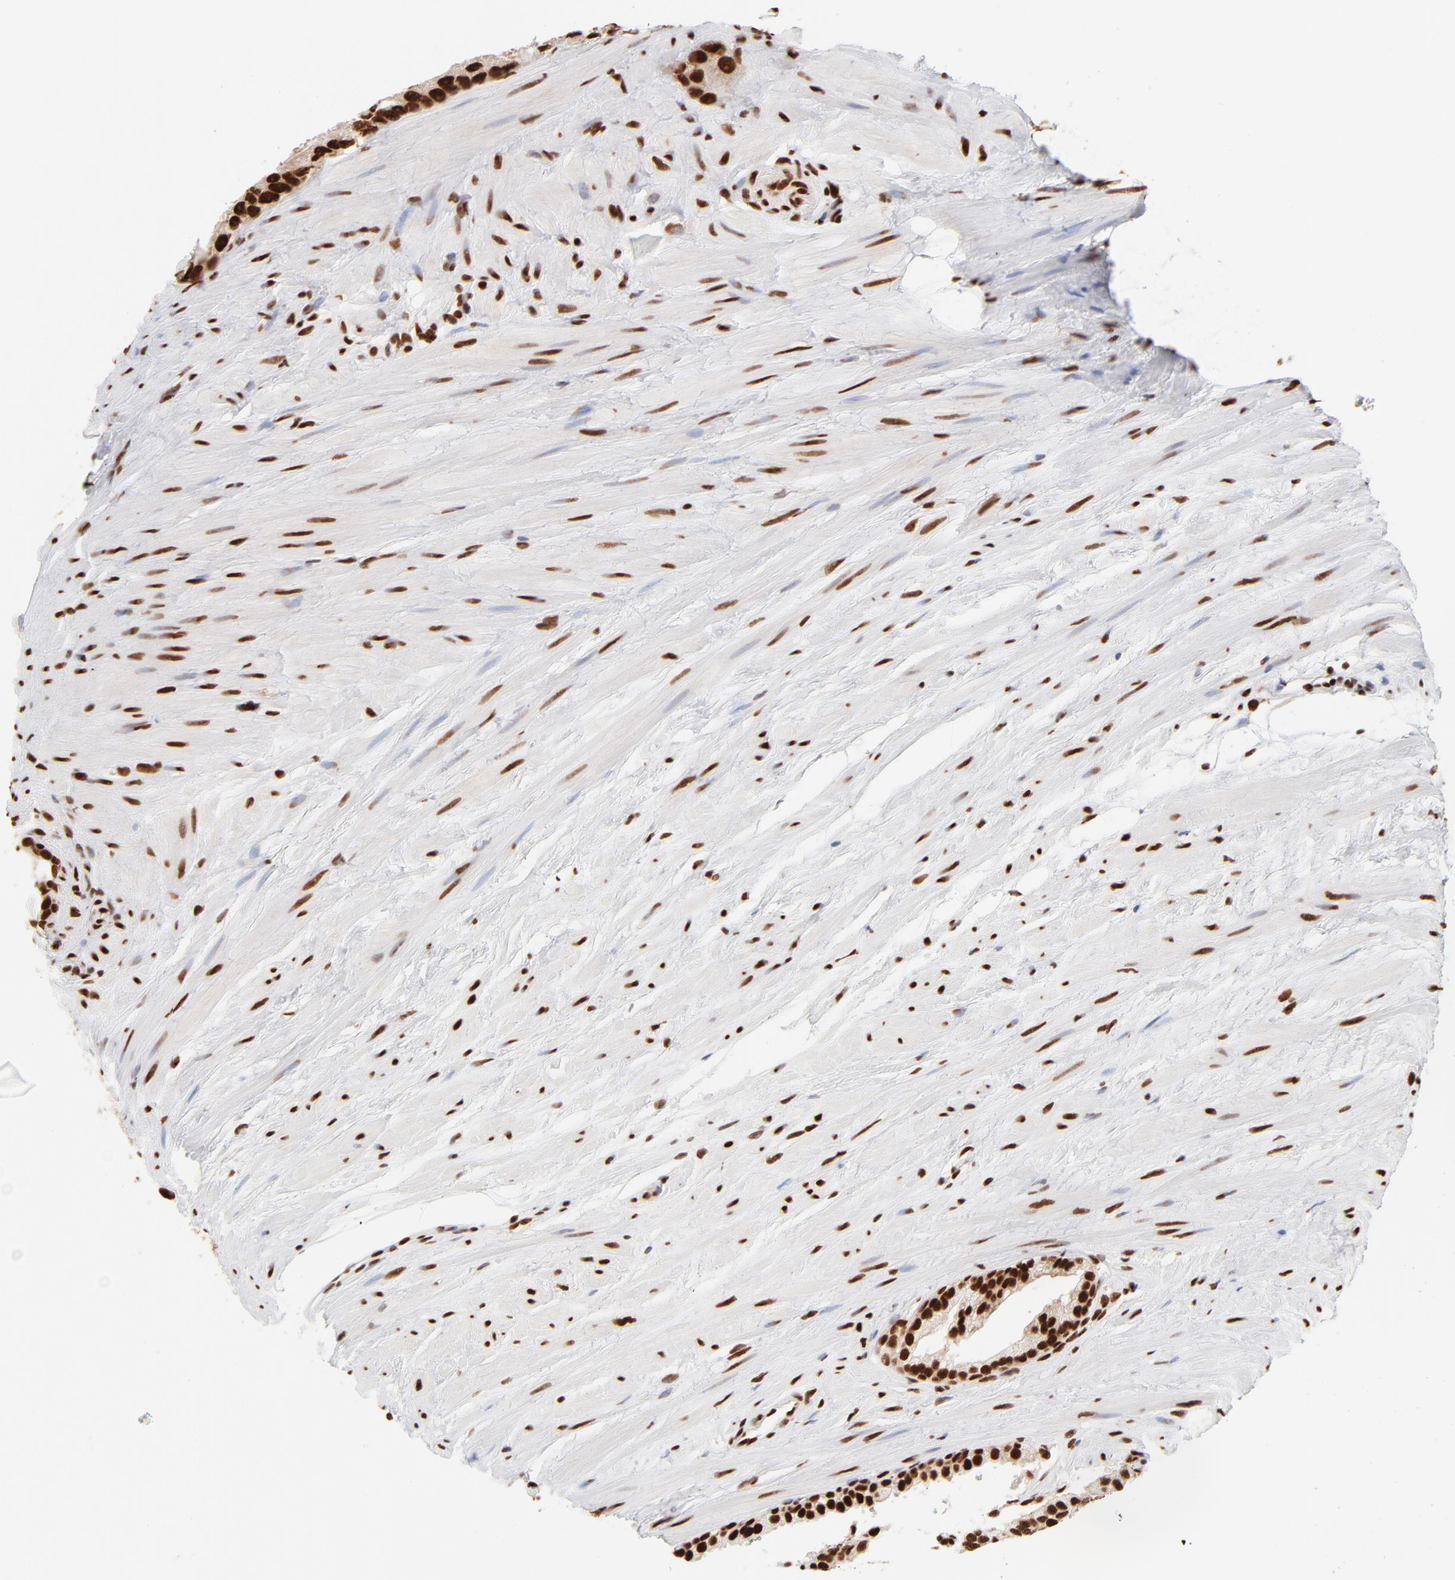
{"staining": {"intensity": "strong", "quantity": ">75%", "location": "nuclear"}, "tissue": "prostate cancer", "cell_type": "Tumor cells", "image_type": "cancer", "snomed": [{"axis": "morphology", "description": "Adenocarcinoma, Low grade"}, {"axis": "topography", "description": "Prostate"}], "caption": "A high amount of strong nuclear staining is seen in about >75% of tumor cells in prostate cancer (adenocarcinoma (low-grade)) tissue.", "gene": "TARDBP", "patient": {"sex": "male", "age": 69}}